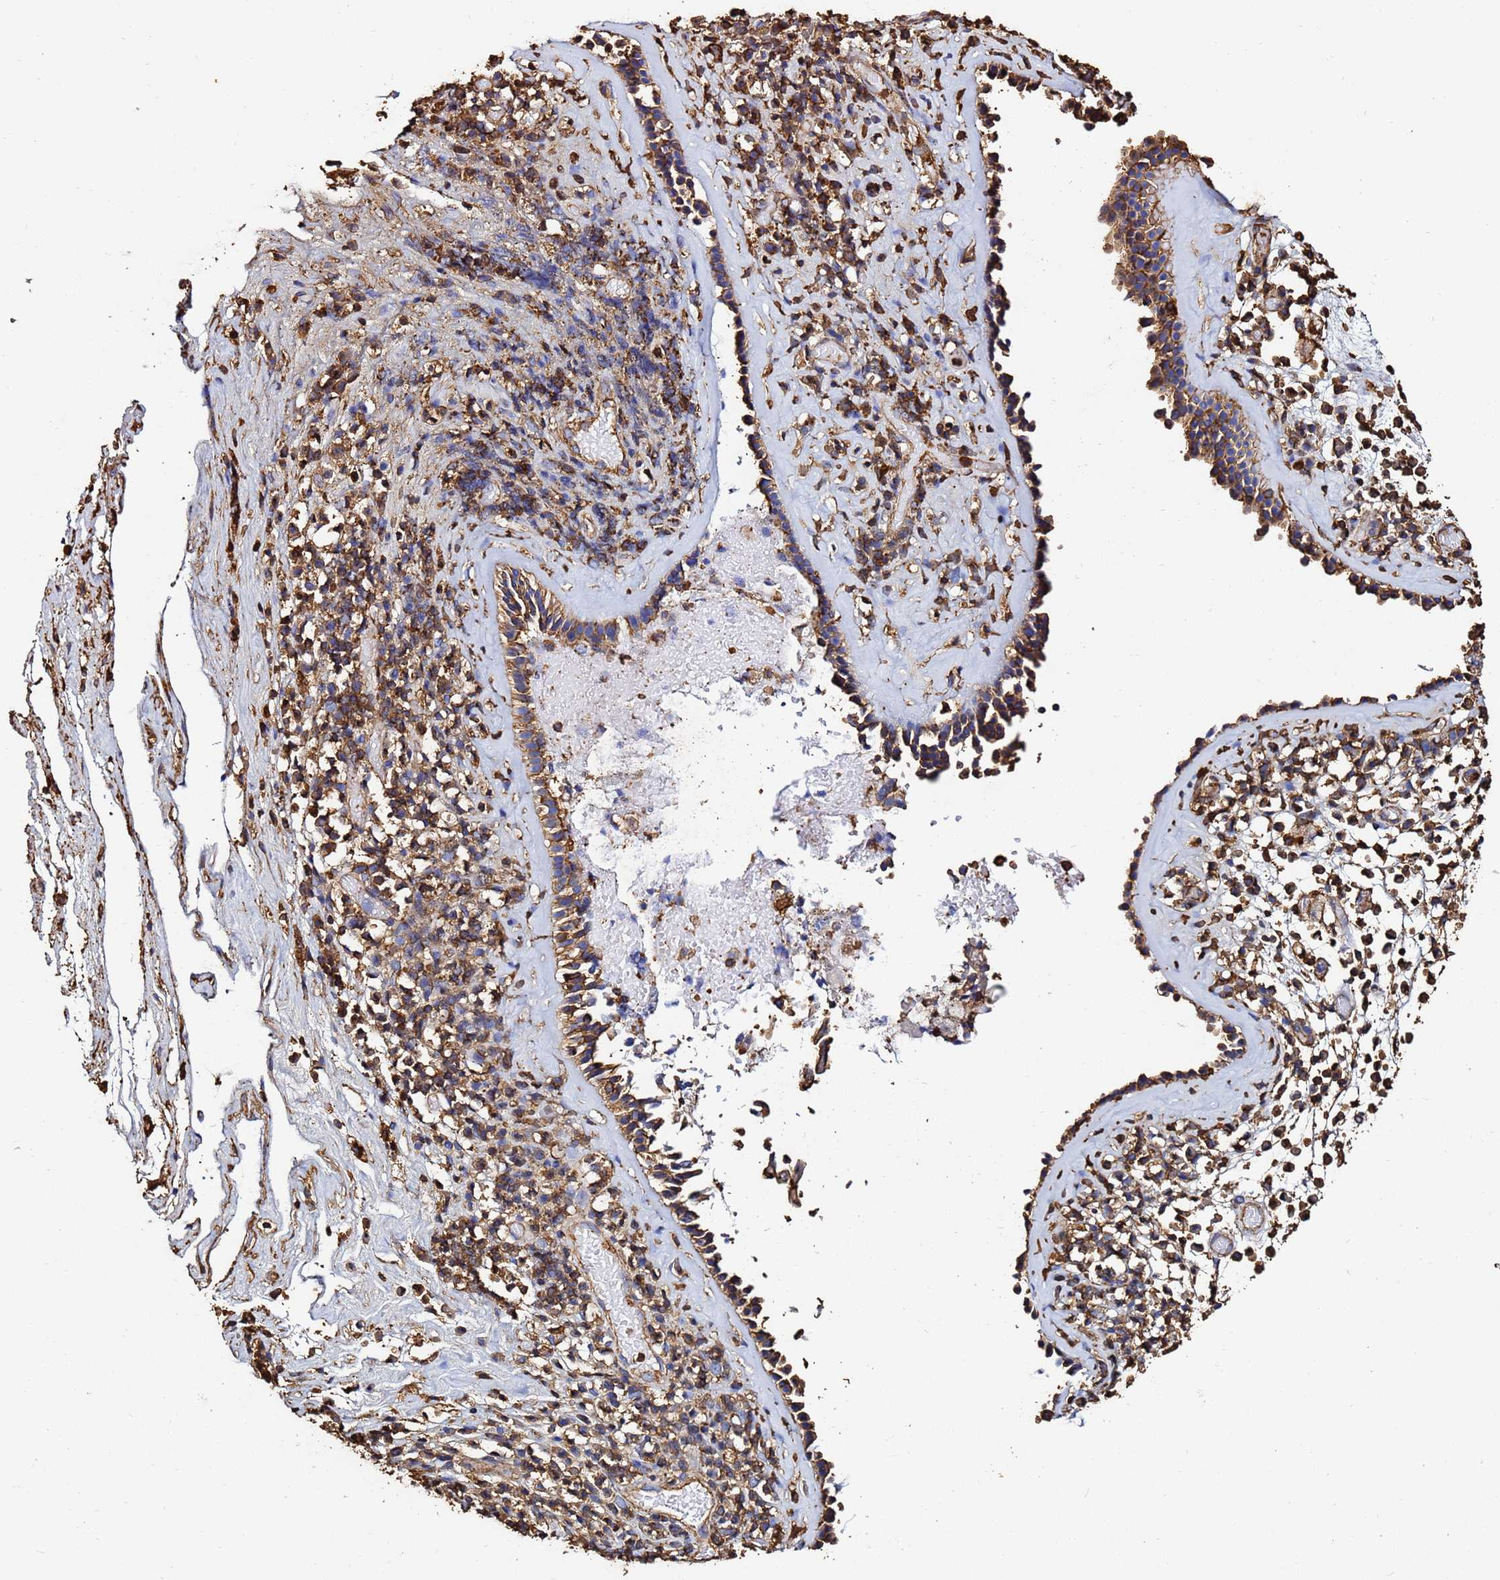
{"staining": {"intensity": "moderate", "quantity": ">75%", "location": "cytoplasmic/membranous"}, "tissue": "nasopharynx", "cell_type": "Respiratory epithelial cells", "image_type": "normal", "snomed": [{"axis": "morphology", "description": "Normal tissue, NOS"}, {"axis": "morphology", "description": "Inflammation, NOS"}, {"axis": "topography", "description": "Nasopharynx"}], "caption": "Protein expression by immunohistochemistry demonstrates moderate cytoplasmic/membranous positivity in about >75% of respiratory epithelial cells in benign nasopharynx.", "gene": "ACTA1", "patient": {"sex": "male", "age": 70}}